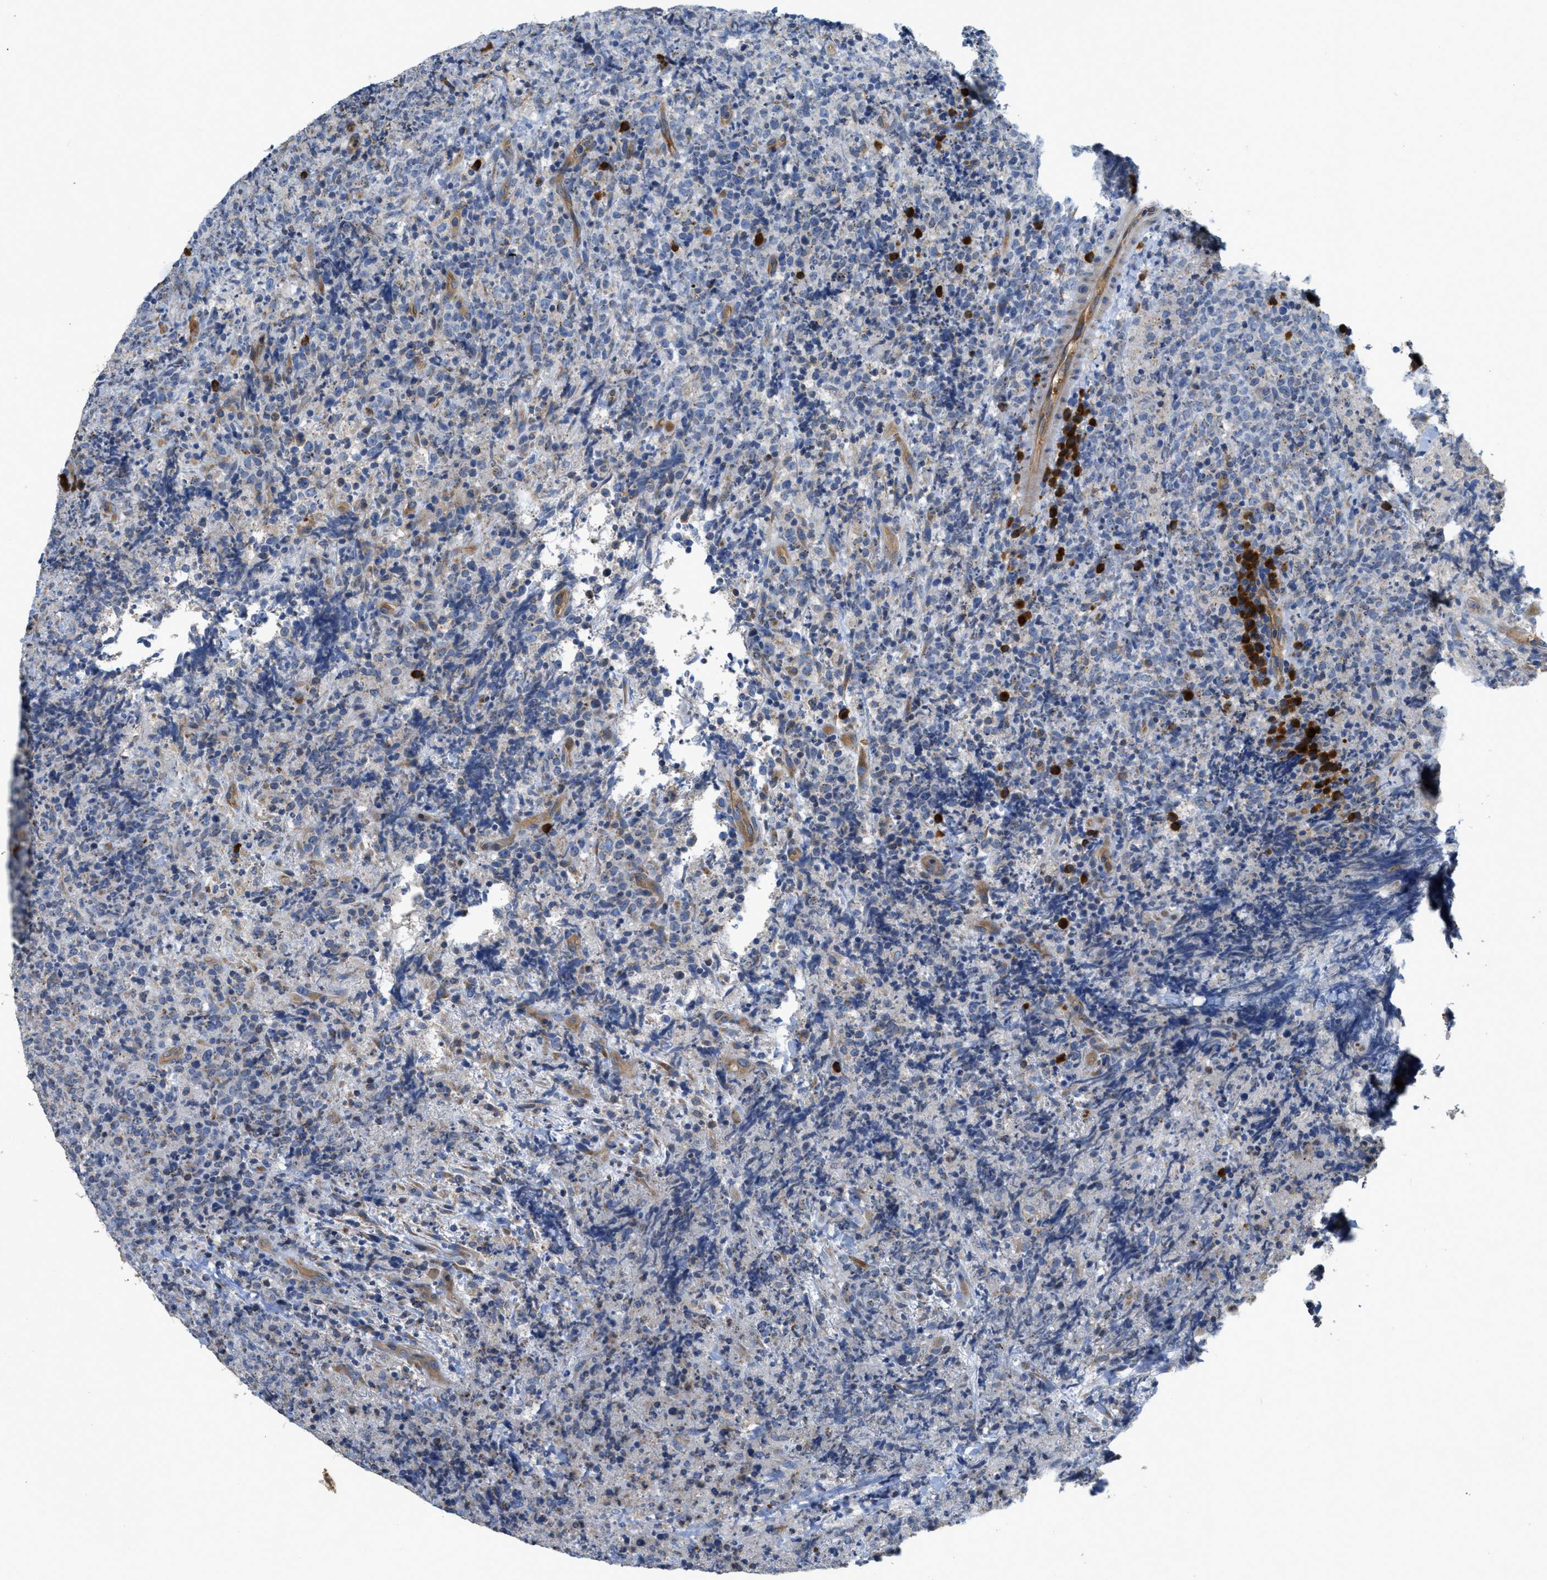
{"staining": {"intensity": "negative", "quantity": "none", "location": "none"}, "tissue": "lymphoma", "cell_type": "Tumor cells", "image_type": "cancer", "snomed": [{"axis": "morphology", "description": "Malignant lymphoma, non-Hodgkin's type, High grade"}, {"axis": "topography", "description": "Tonsil"}], "caption": "Immunohistochemistry photomicrograph of neoplastic tissue: high-grade malignant lymphoma, non-Hodgkin's type stained with DAB (3,3'-diaminobenzidine) exhibits no significant protein expression in tumor cells.", "gene": "CASP10", "patient": {"sex": "female", "age": 36}}